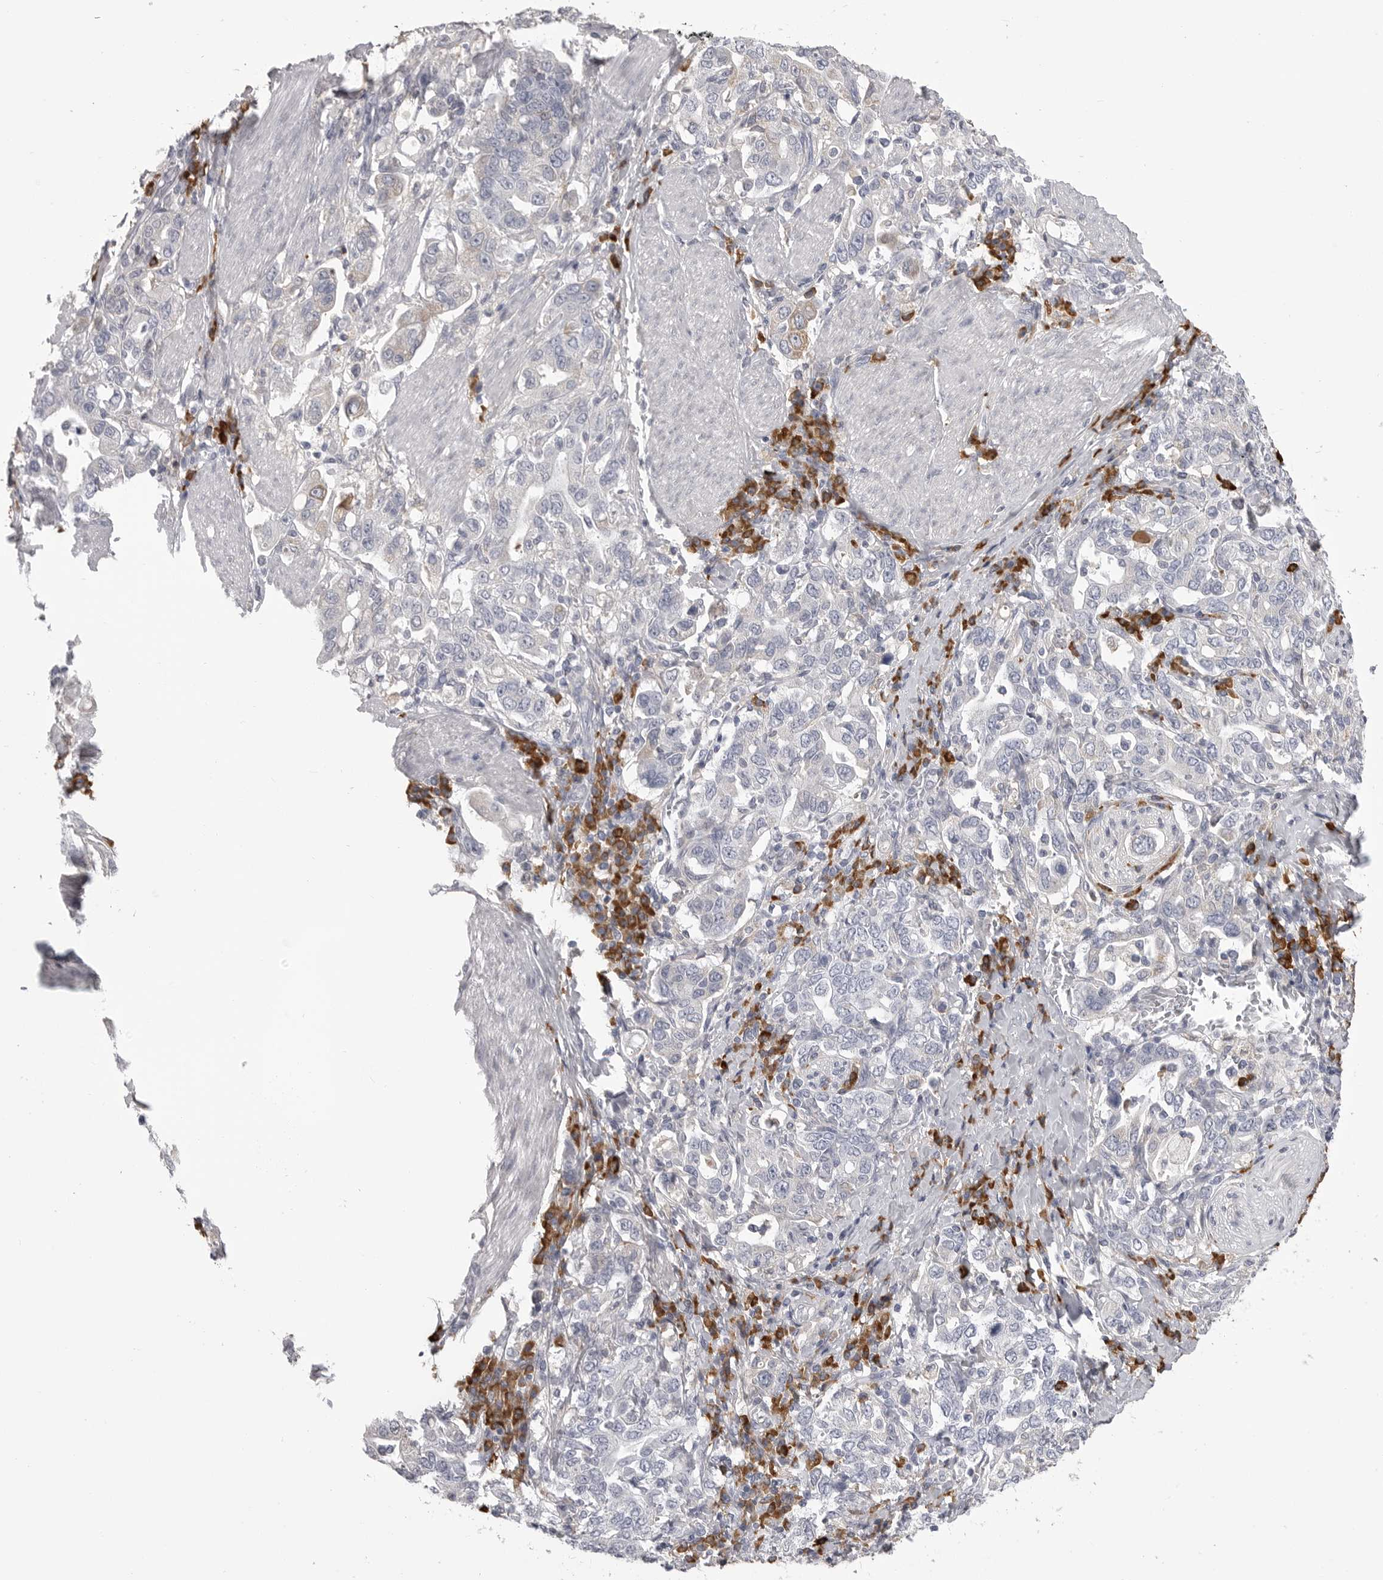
{"staining": {"intensity": "negative", "quantity": "none", "location": "none"}, "tissue": "stomach cancer", "cell_type": "Tumor cells", "image_type": "cancer", "snomed": [{"axis": "morphology", "description": "Adenocarcinoma, NOS"}, {"axis": "topography", "description": "Stomach, upper"}], "caption": "Immunohistochemical staining of stomach adenocarcinoma demonstrates no significant expression in tumor cells.", "gene": "FKBP2", "patient": {"sex": "male", "age": 62}}